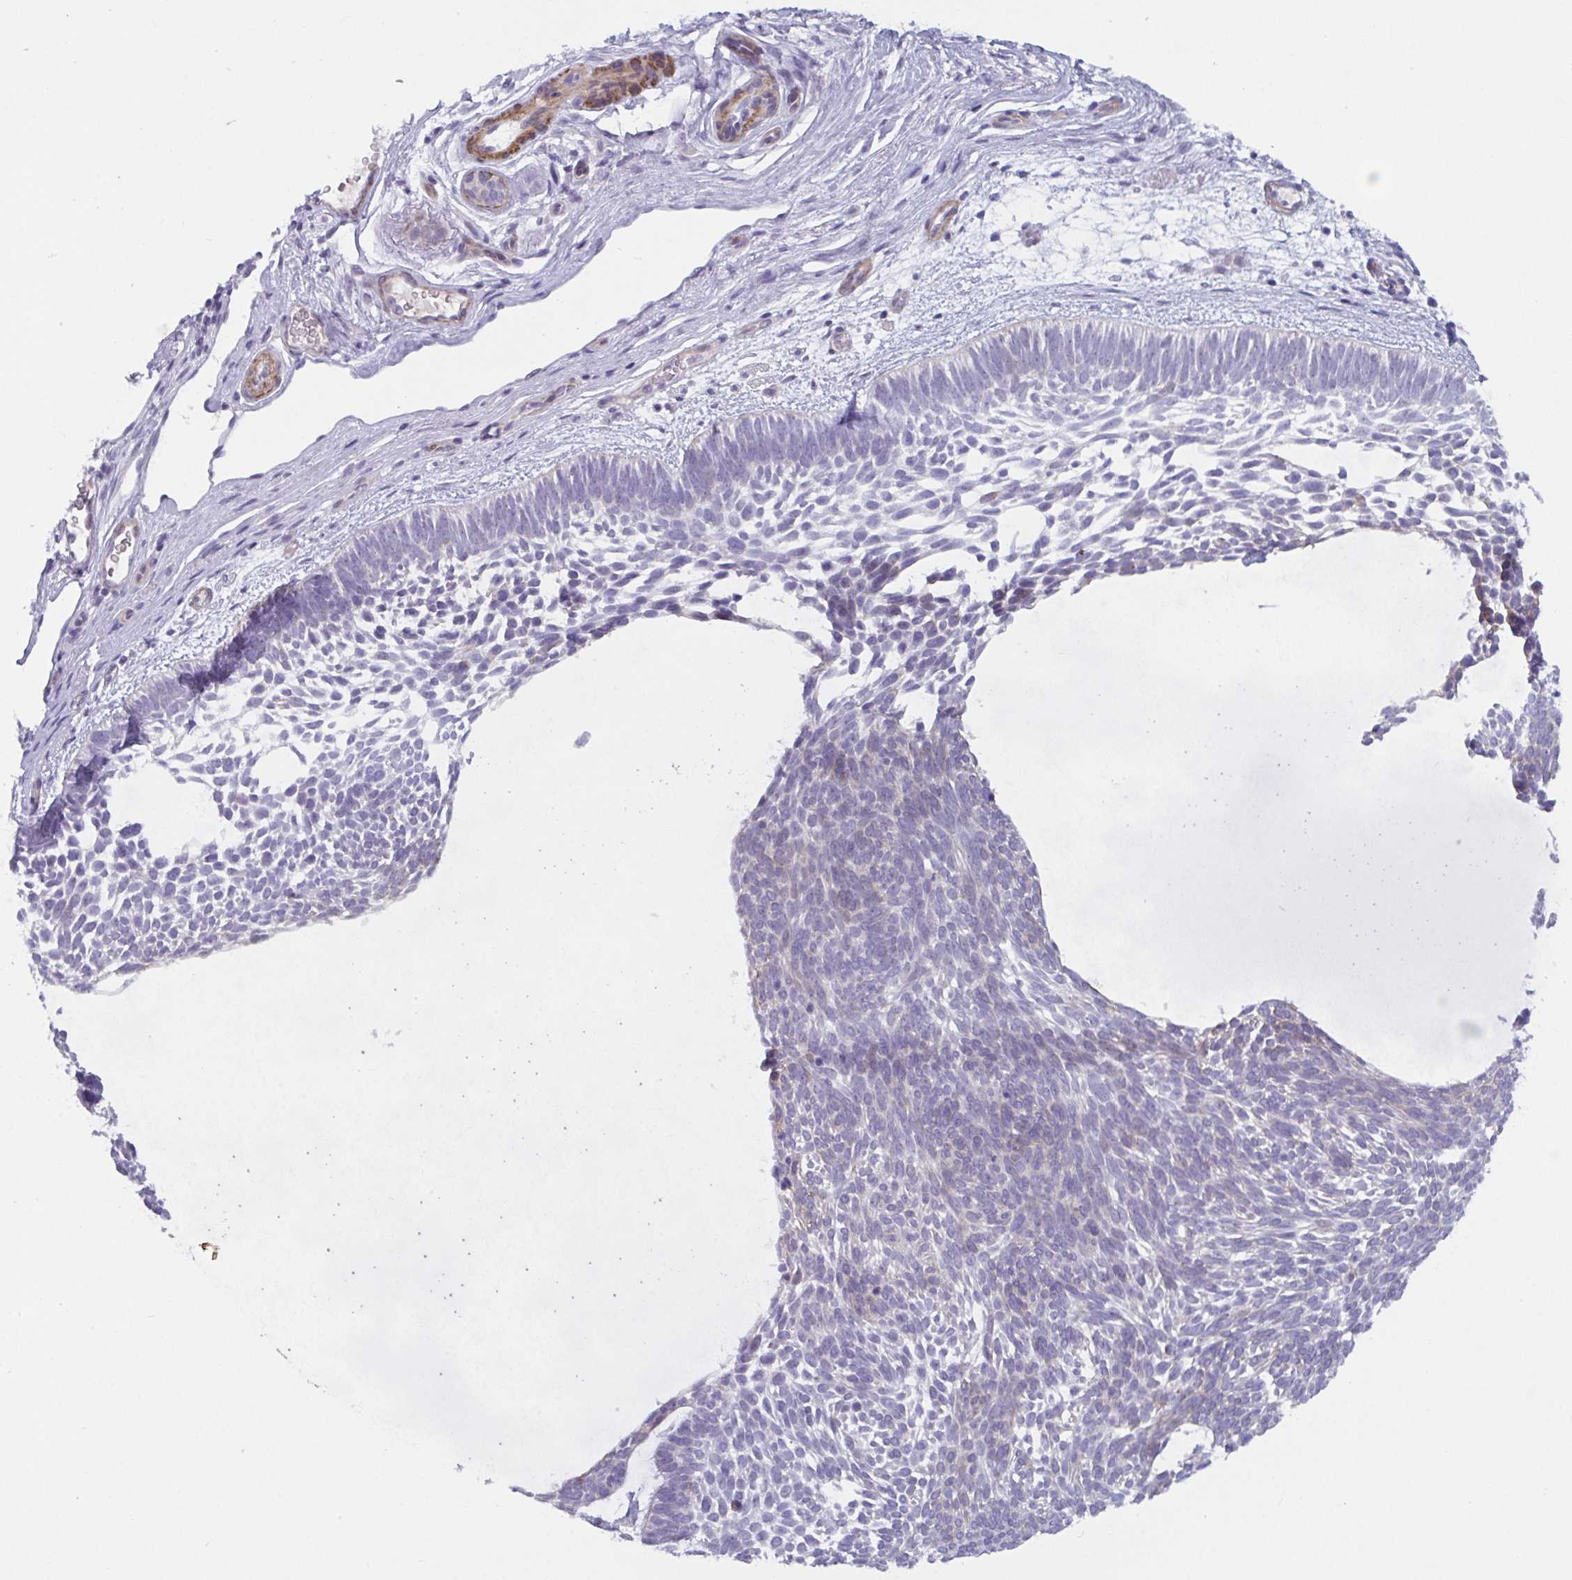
{"staining": {"intensity": "negative", "quantity": "none", "location": "none"}, "tissue": "skin cancer", "cell_type": "Tumor cells", "image_type": "cancer", "snomed": [{"axis": "morphology", "description": "Basal cell carcinoma"}, {"axis": "topography", "description": "Skin"}, {"axis": "topography", "description": "Skin of face"}], "caption": "Tumor cells are negative for brown protein staining in skin cancer.", "gene": "OR5P3", "patient": {"sex": "male", "age": 83}}